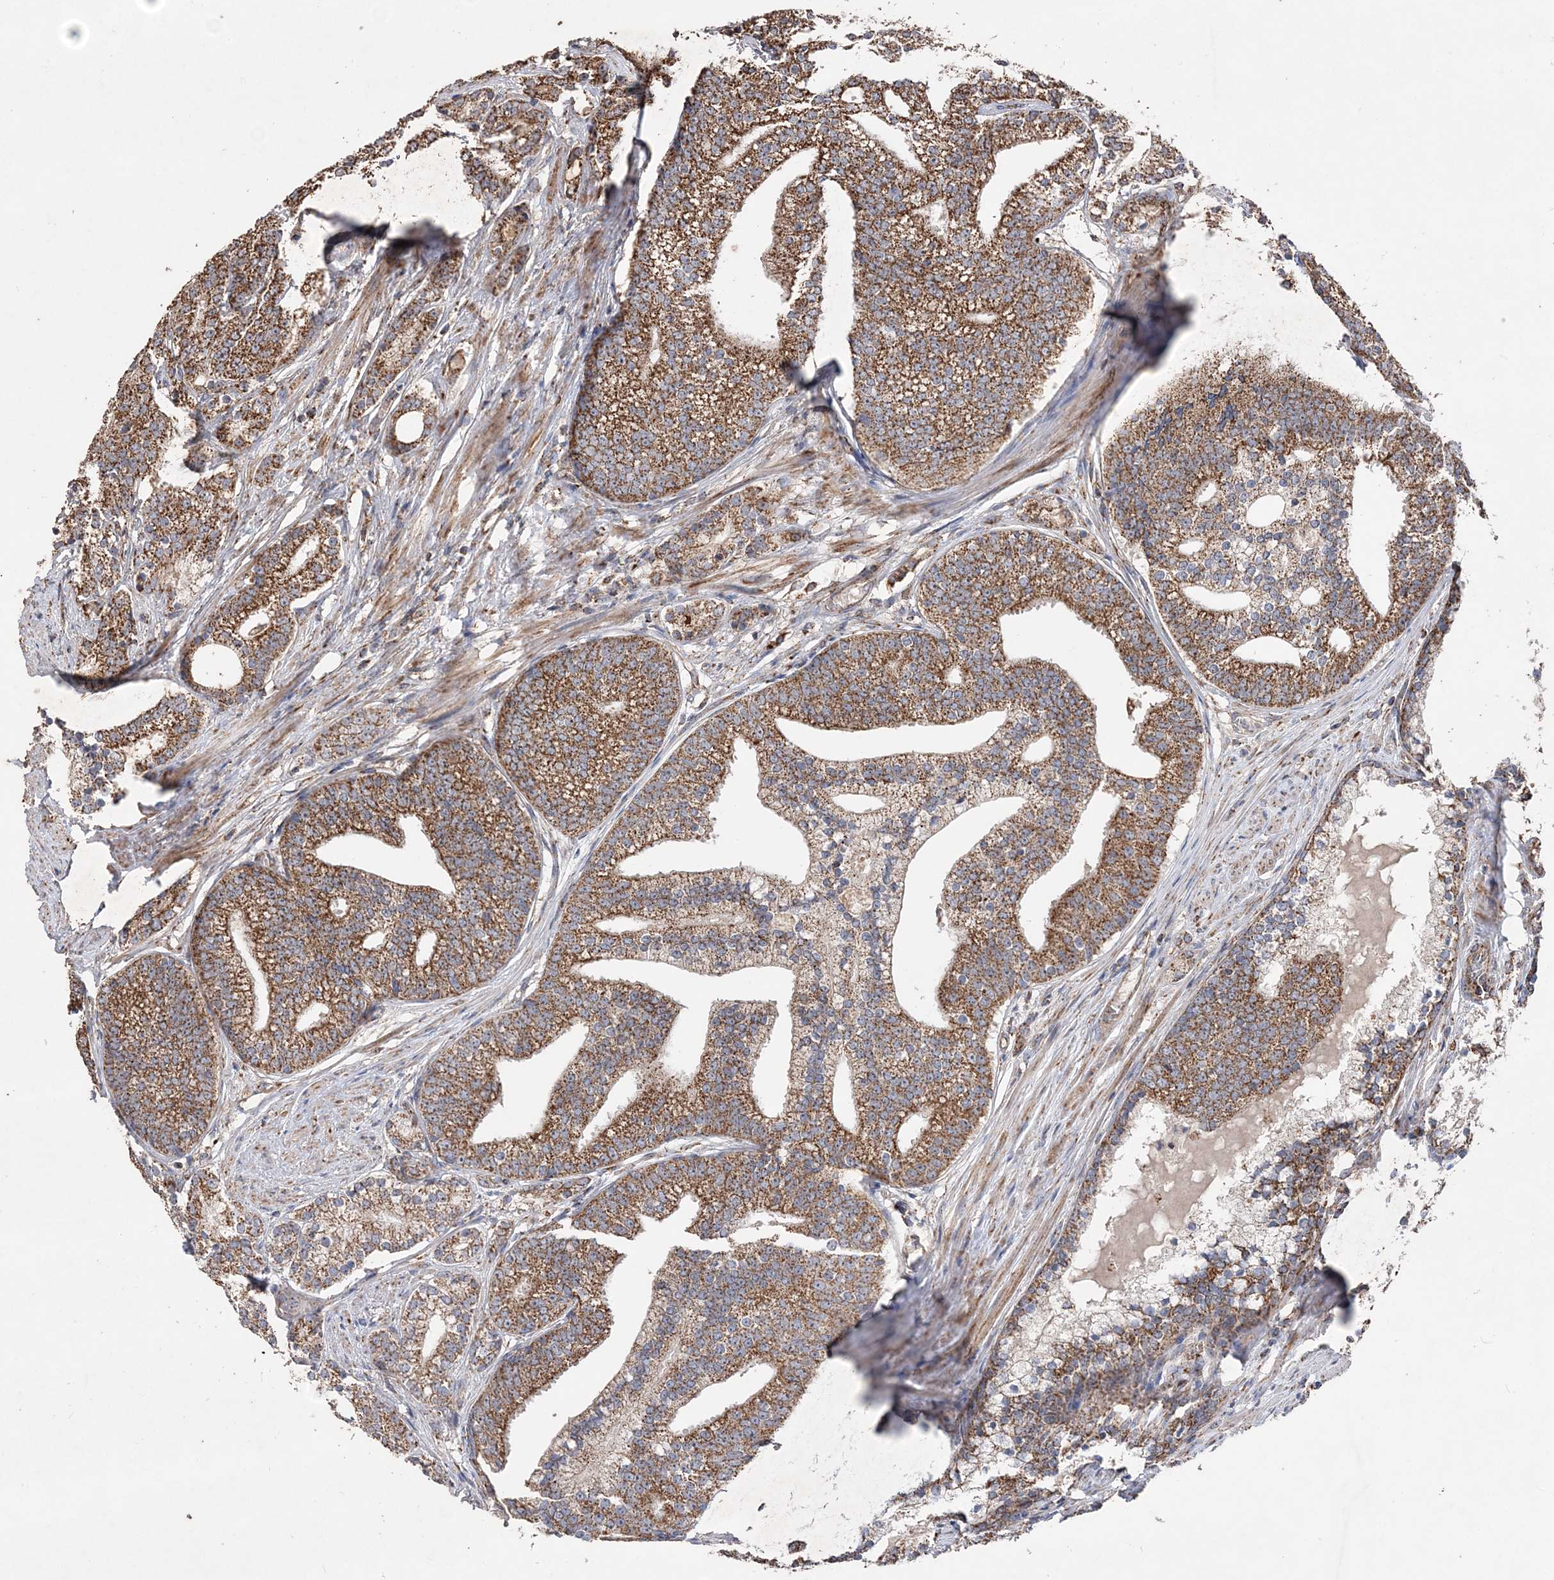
{"staining": {"intensity": "strong", "quantity": ">75%", "location": "cytoplasmic/membranous"}, "tissue": "prostate cancer", "cell_type": "Tumor cells", "image_type": "cancer", "snomed": [{"axis": "morphology", "description": "Adenocarcinoma, Low grade"}, {"axis": "topography", "description": "Prostate"}], "caption": "Strong cytoplasmic/membranous expression is appreciated in about >75% of tumor cells in prostate low-grade adenocarcinoma. The staining was performed using DAB (3,3'-diaminobenzidine) to visualize the protein expression in brown, while the nuclei were stained in blue with hematoxylin (Magnification: 20x).", "gene": "POC5", "patient": {"sex": "male", "age": 71}}